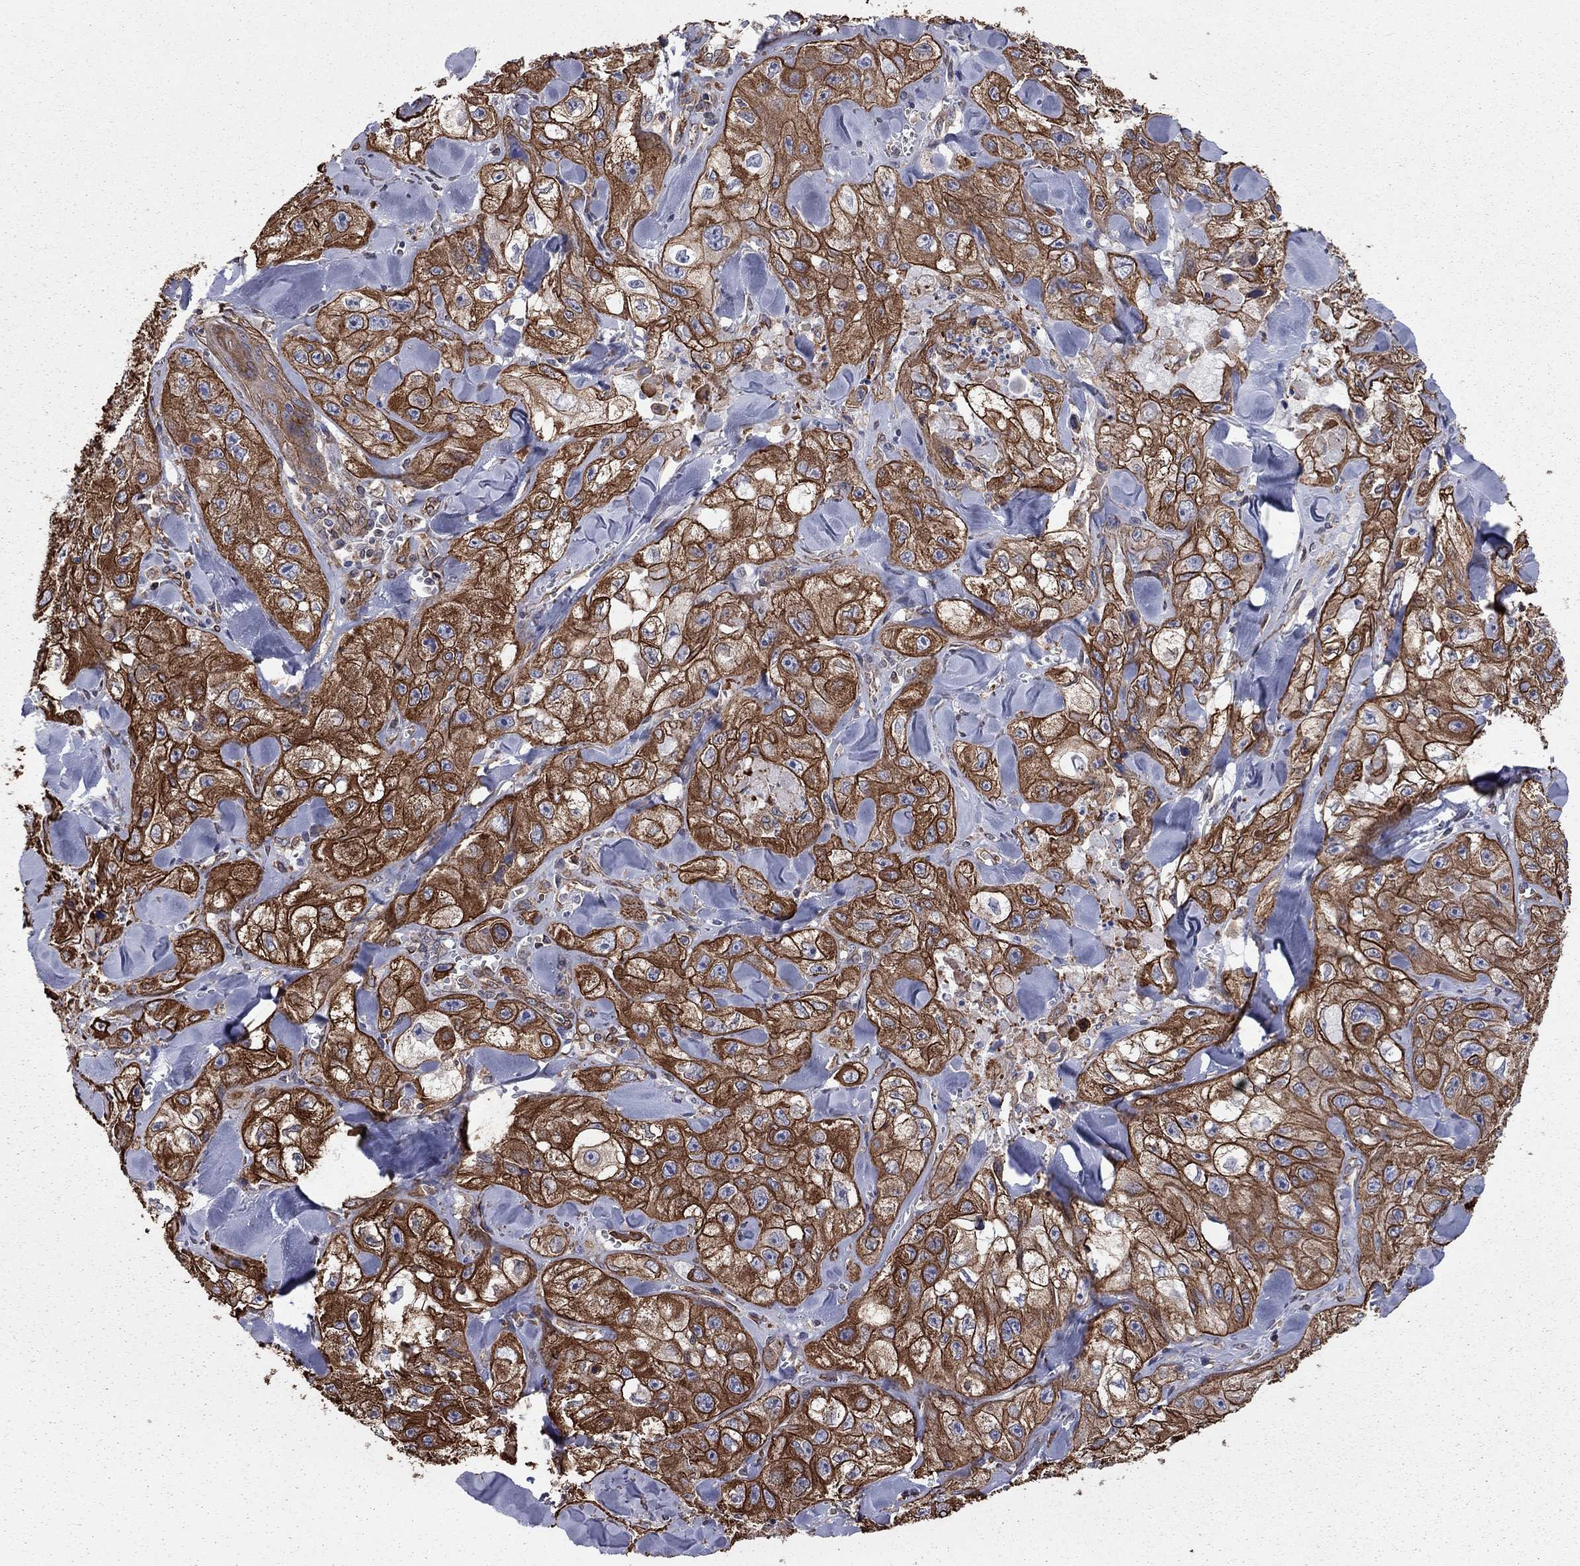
{"staining": {"intensity": "strong", "quantity": ">75%", "location": "cytoplasmic/membranous"}, "tissue": "skin cancer", "cell_type": "Tumor cells", "image_type": "cancer", "snomed": [{"axis": "morphology", "description": "Squamous cell carcinoma, NOS"}, {"axis": "topography", "description": "Skin"}, {"axis": "topography", "description": "Subcutis"}], "caption": "Skin squamous cell carcinoma stained for a protein shows strong cytoplasmic/membranous positivity in tumor cells. Using DAB (3,3'-diaminobenzidine) (brown) and hematoxylin (blue) stains, captured at high magnification using brightfield microscopy.", "gene": "BICDL2", "patient": {"sex": "male", "age": 73}}